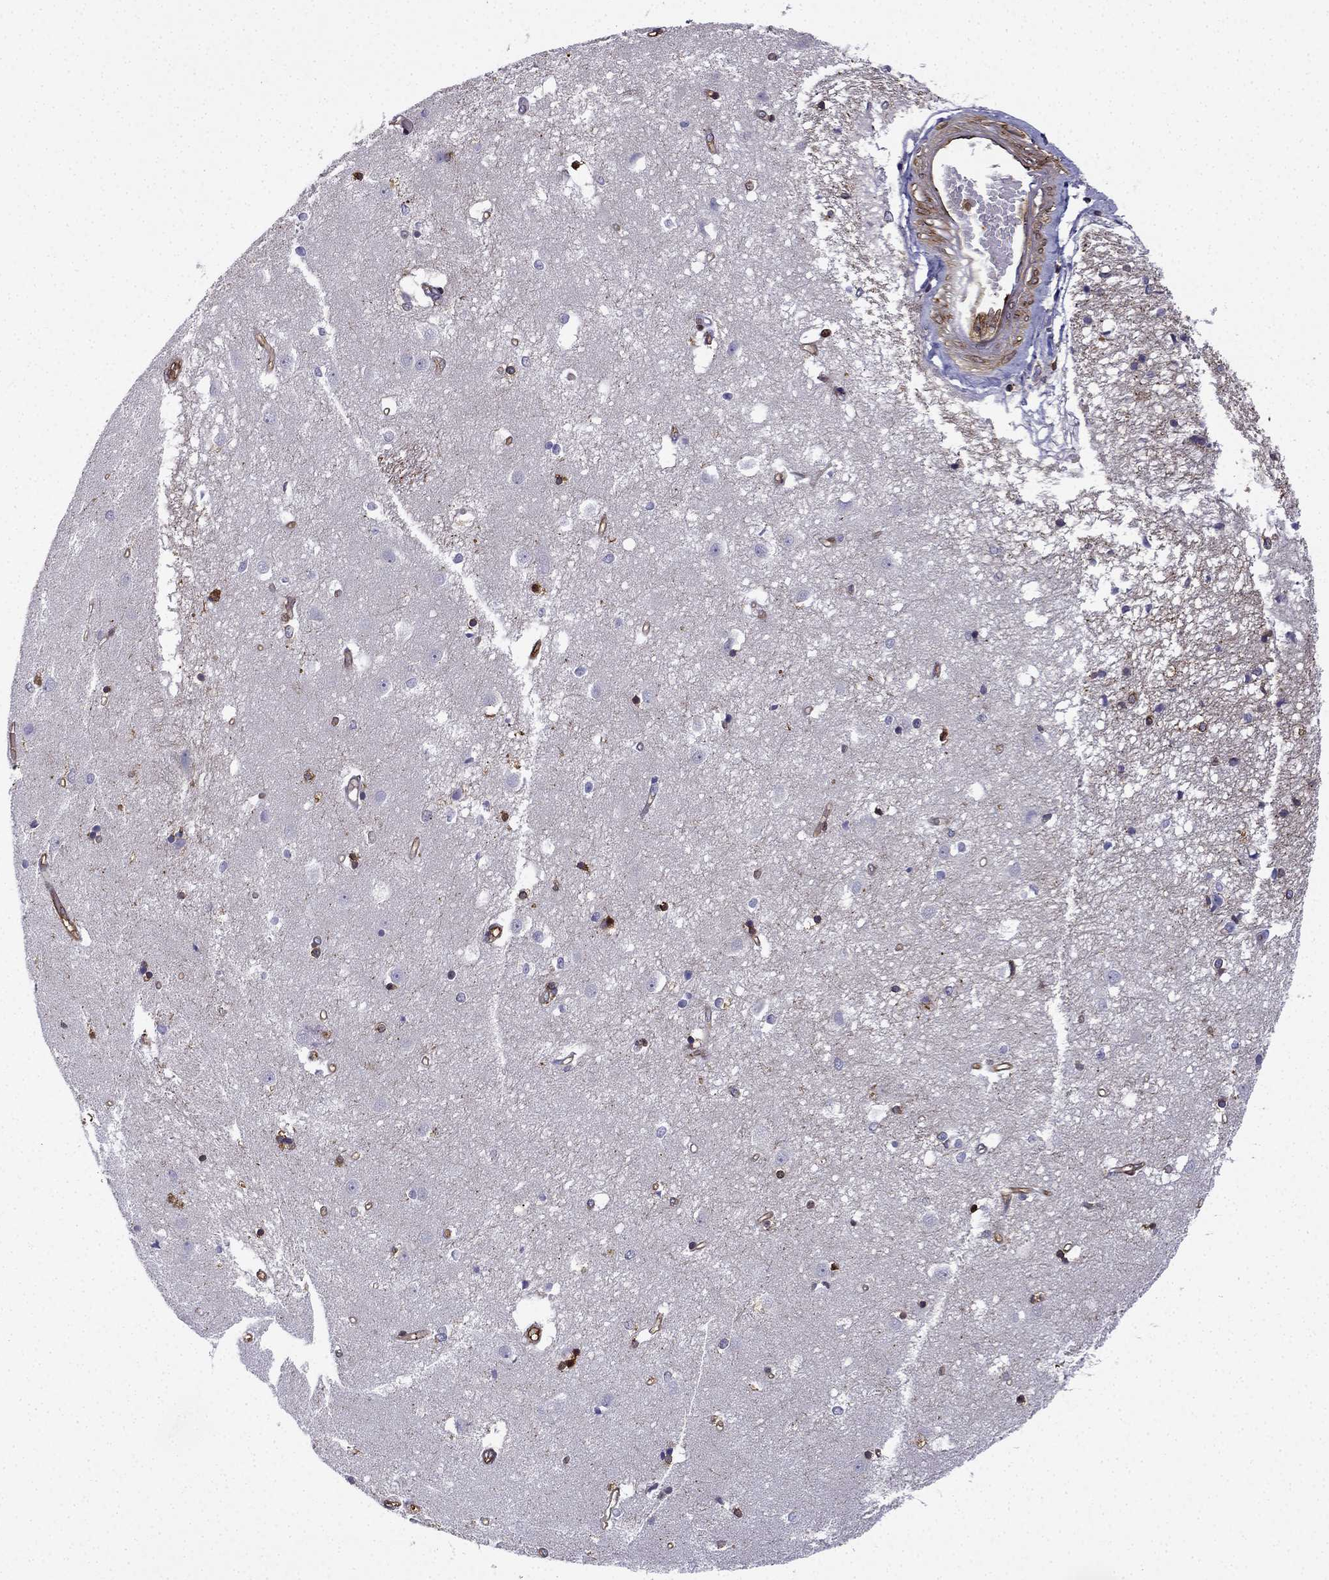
{"staining": {"intensity": "strong", "quantity": "25%-75%", "location": "cytoplasmic/membranous"}, "tissue": "caudate", "cell_type": "Glial cells", "image_type": "normal", "snomed": [{"axis": "morphology", "description": "Normal tissue, NOS"}, {"axis": "topography", "description": "Lateral ventricle wall"}], "caption": "Immunohistochemical staining of benign caudate exhibits 25%-75% levels of strong cytoplasmic/membranous protein staining in about 25%-75% of glial cells. Immunohistochemistry stains the protein of interest in brown and the nuclei are stained blue.", "gene": "MAP4", "patient": {"sex": "male", "age": 54}}